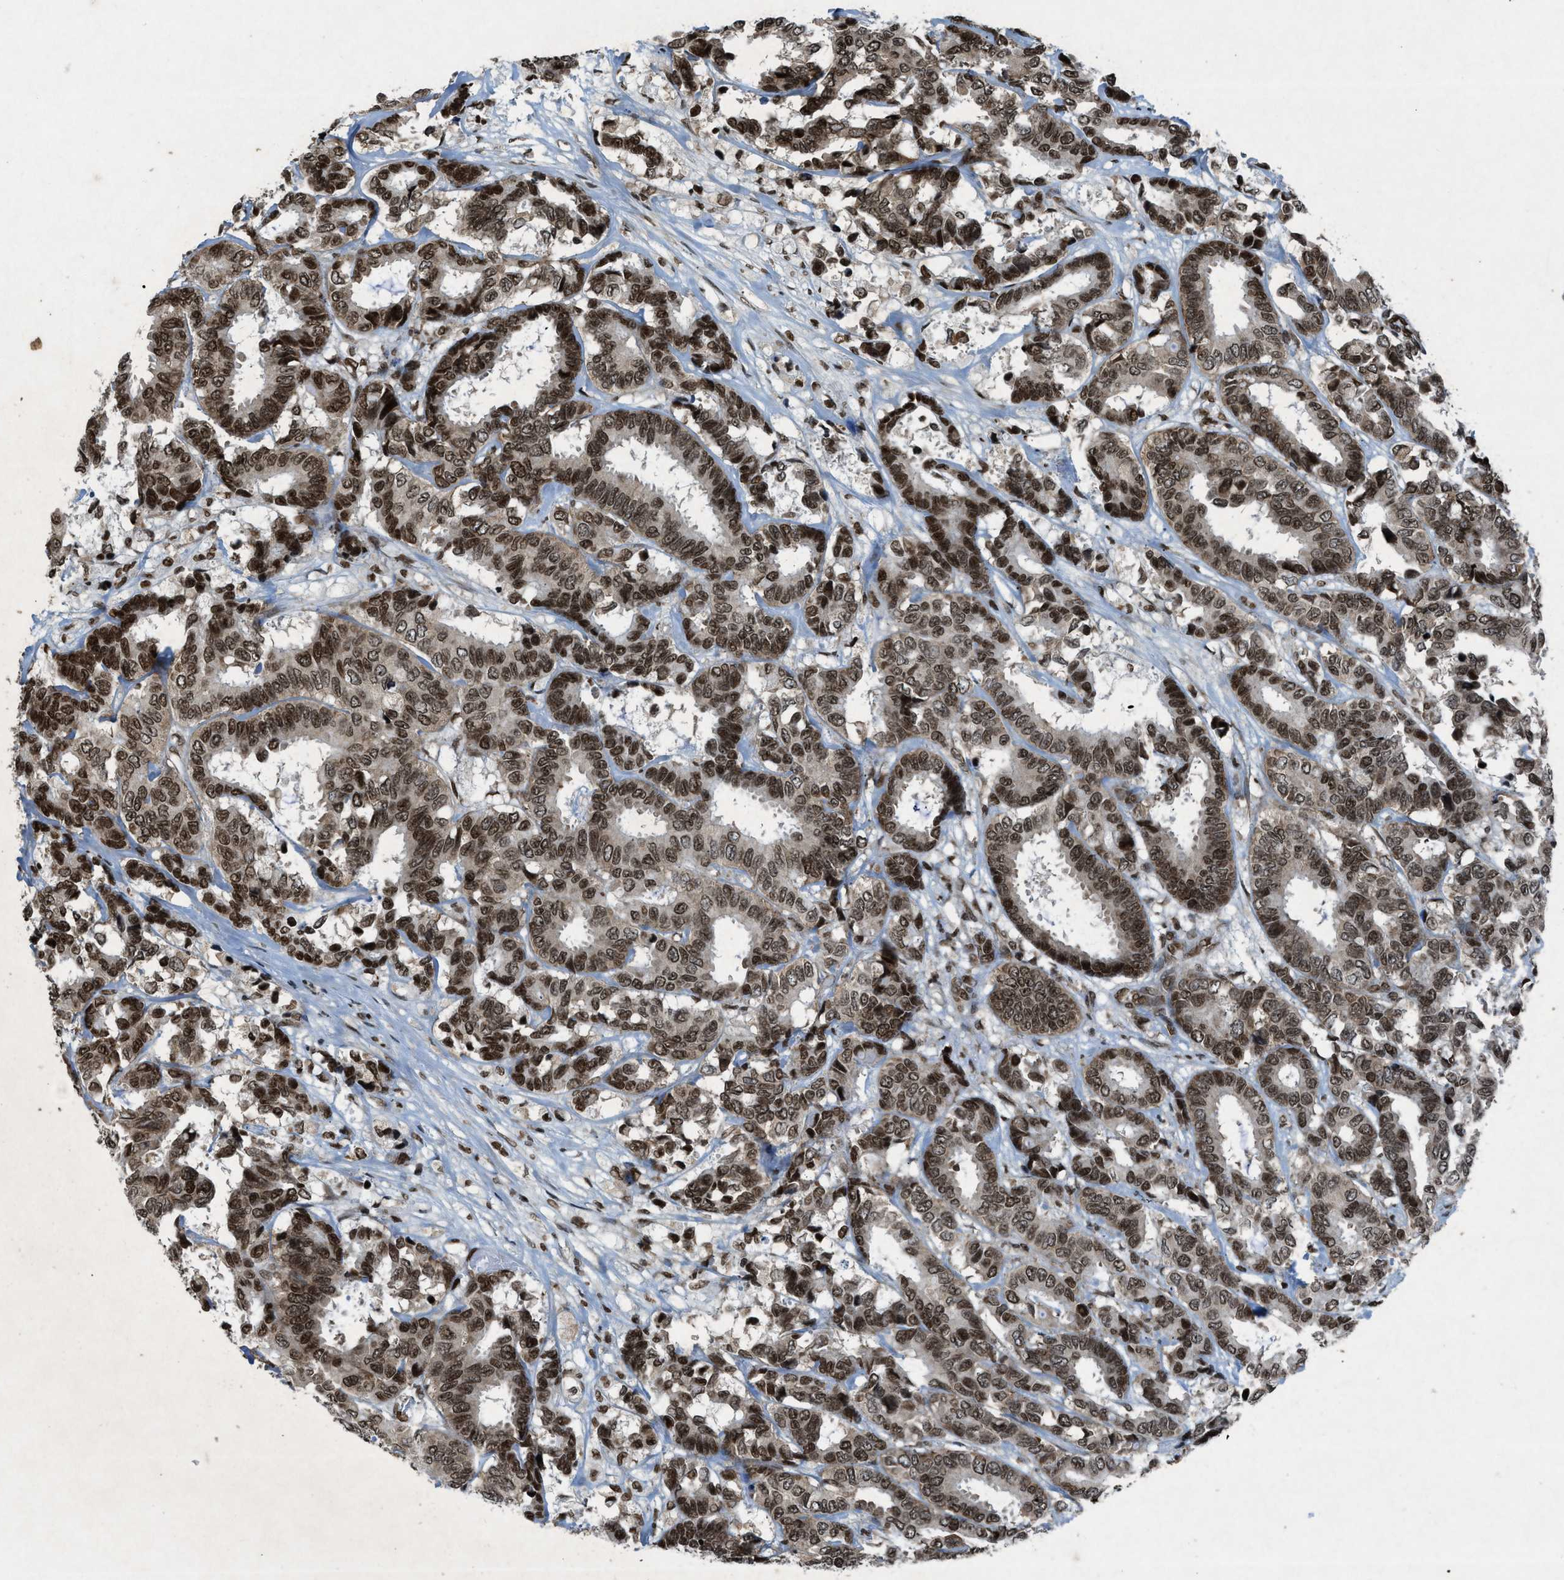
{"staining": {"intensity": "strong", "quantity": ">75%", "location": "nuclear"}, "tissue": "breast cancer", "cell_type": "Tumor cells", "image_type": "cancer", "snomed": [{"axis": "morphology", "description": "Duct carcinoma"}, {"axis": "topography", "description": "Breast"}], "caption": "Immunohistochemistry (IHC) of human infiltrating ductal carcinoma (breast) exhibits high levels of strong nuclear positivity in about >75% of tumor cells.", "gene": "NXF1", "patient": {"sex": "female", "age": 87}}